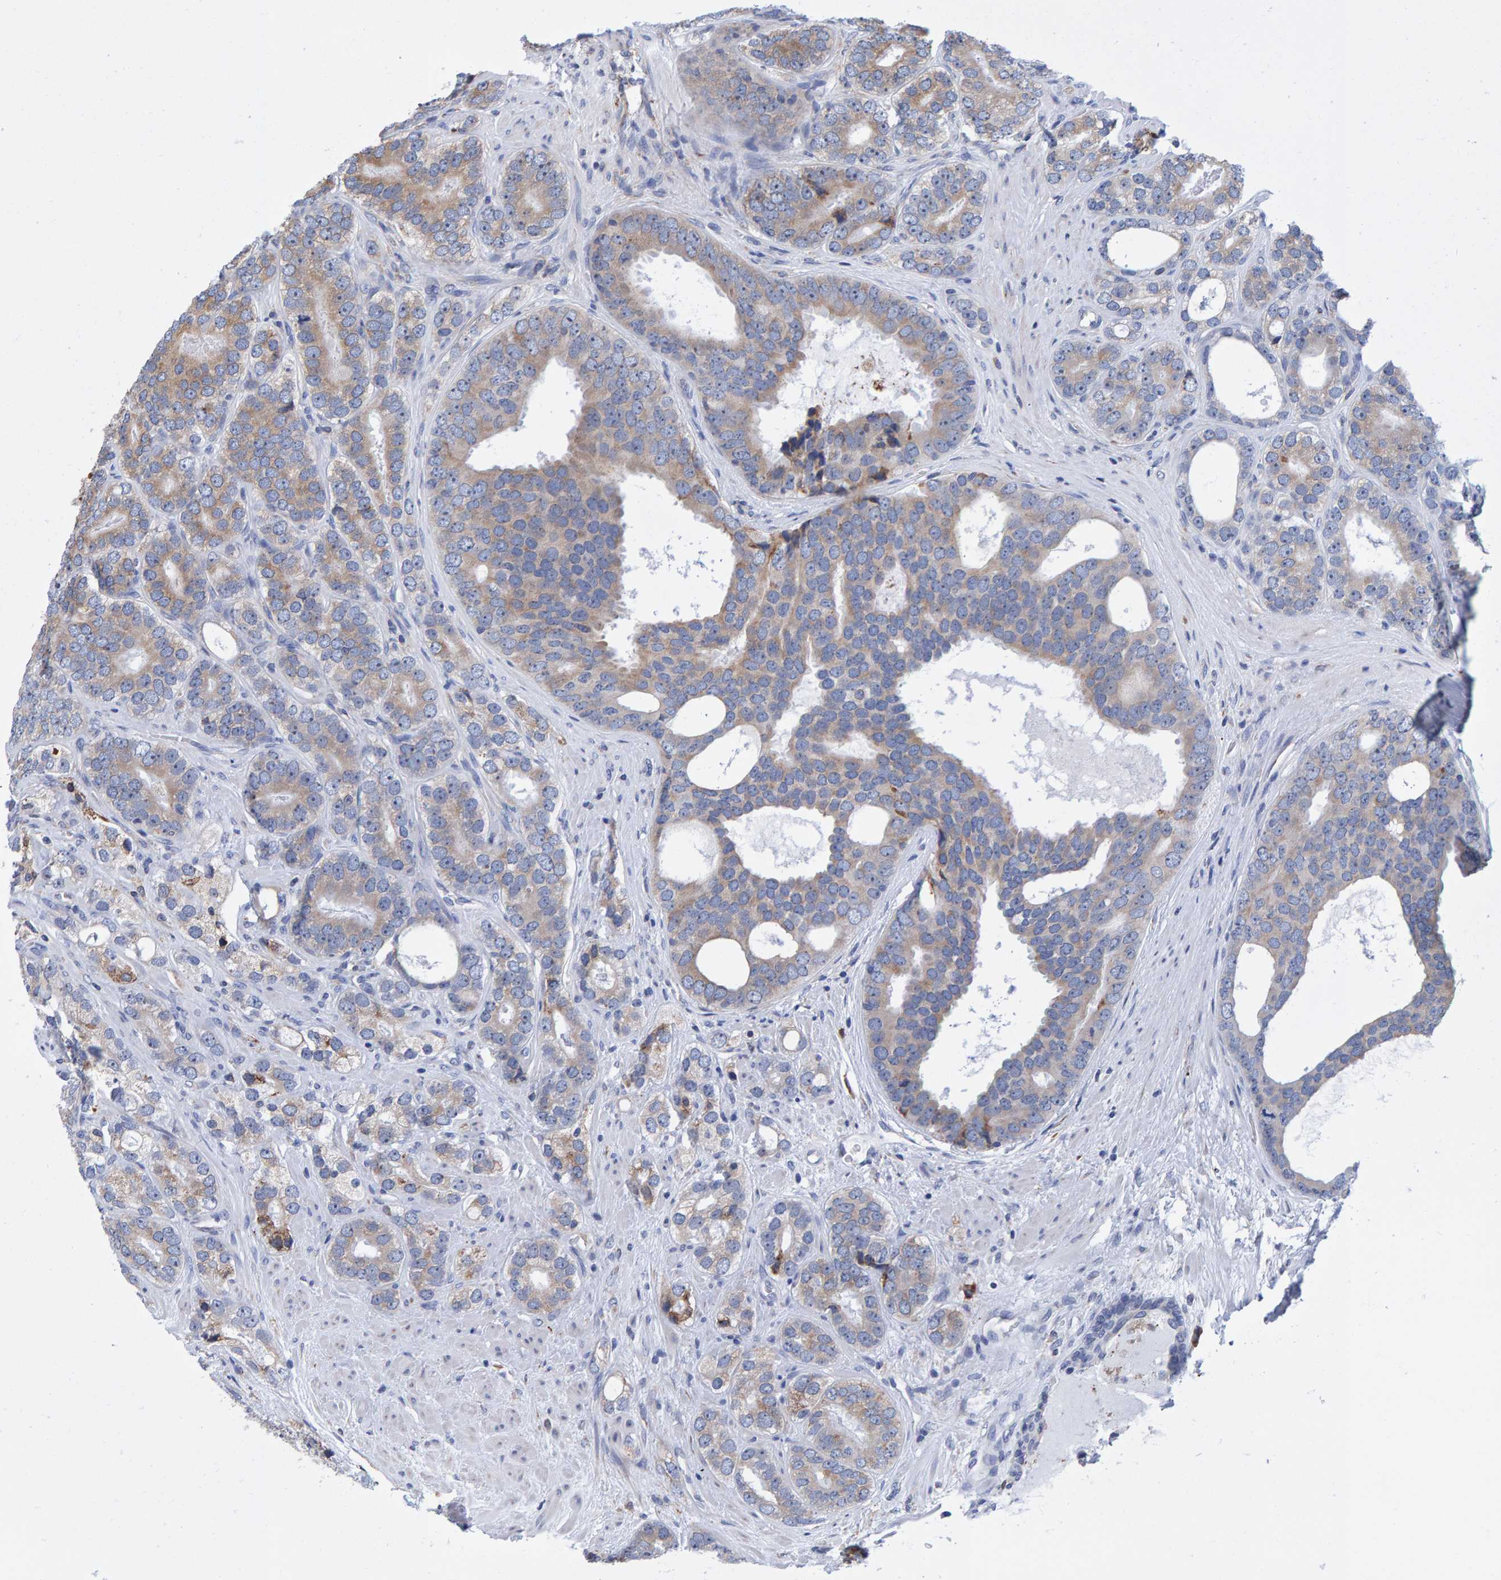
{"staining": {"intensity": "moderate", "quantity": "<25%", "location": "cytoplasmic/membranous"}, "tissue": "prostate cancer", "cell_type": "Tumor cells", "image_type": "cancer", "snomed": [{"axis": "morphology", "description": "Adenocarcinoma, High grade"}, {"axis": "topography", "description": "Prostate"}], "caption": "About <25% of tumor cells in human prostate high-grade adenocarcinoma reveal moderate cytoplasmic/membranous protein expression as visualized by brown immunohistochemical staining.", "gene": "SGPL1", "patient": {"sex": "male", "age": 56}}